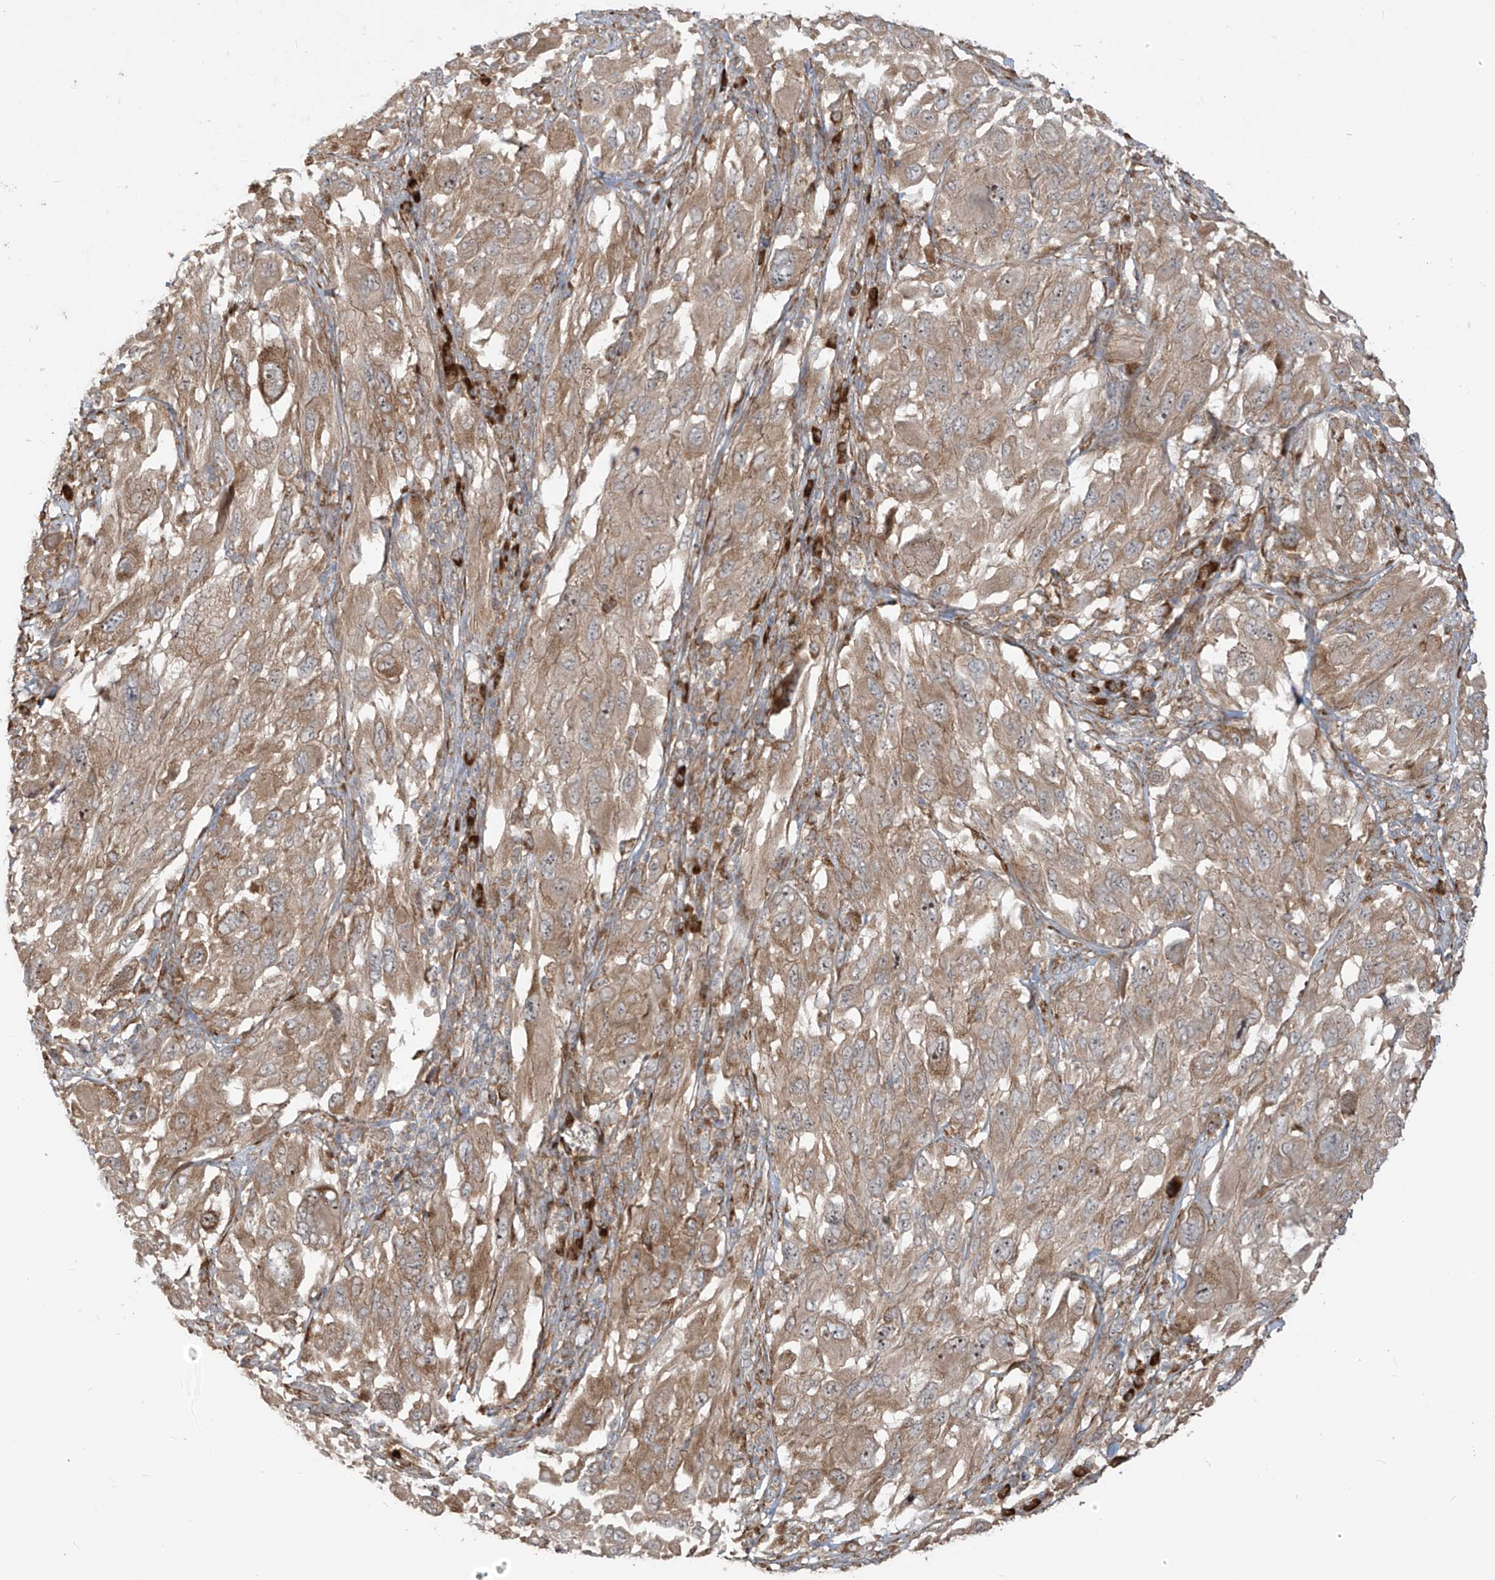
{"staining": {"intensity": "moderate", "quantity": ">75%", "location": "cytoplasmic/membranous"}, "tissue": "melanoma", "cell_type": "Tumor cells", "image_type": "cancer", "snomed": [{"axis": "morphology", "description": "Malignant melanoma, NOS"}, {"axis": "topography", "description": "Skin"}], "caption": "This is a micrograph of IHC staining of melanoma, which shows moderate positivity in the cytoplasmic/membranous of tumor cells.", "gene": "KATNIP", "patient": {"sex": "female", "age": 91}}